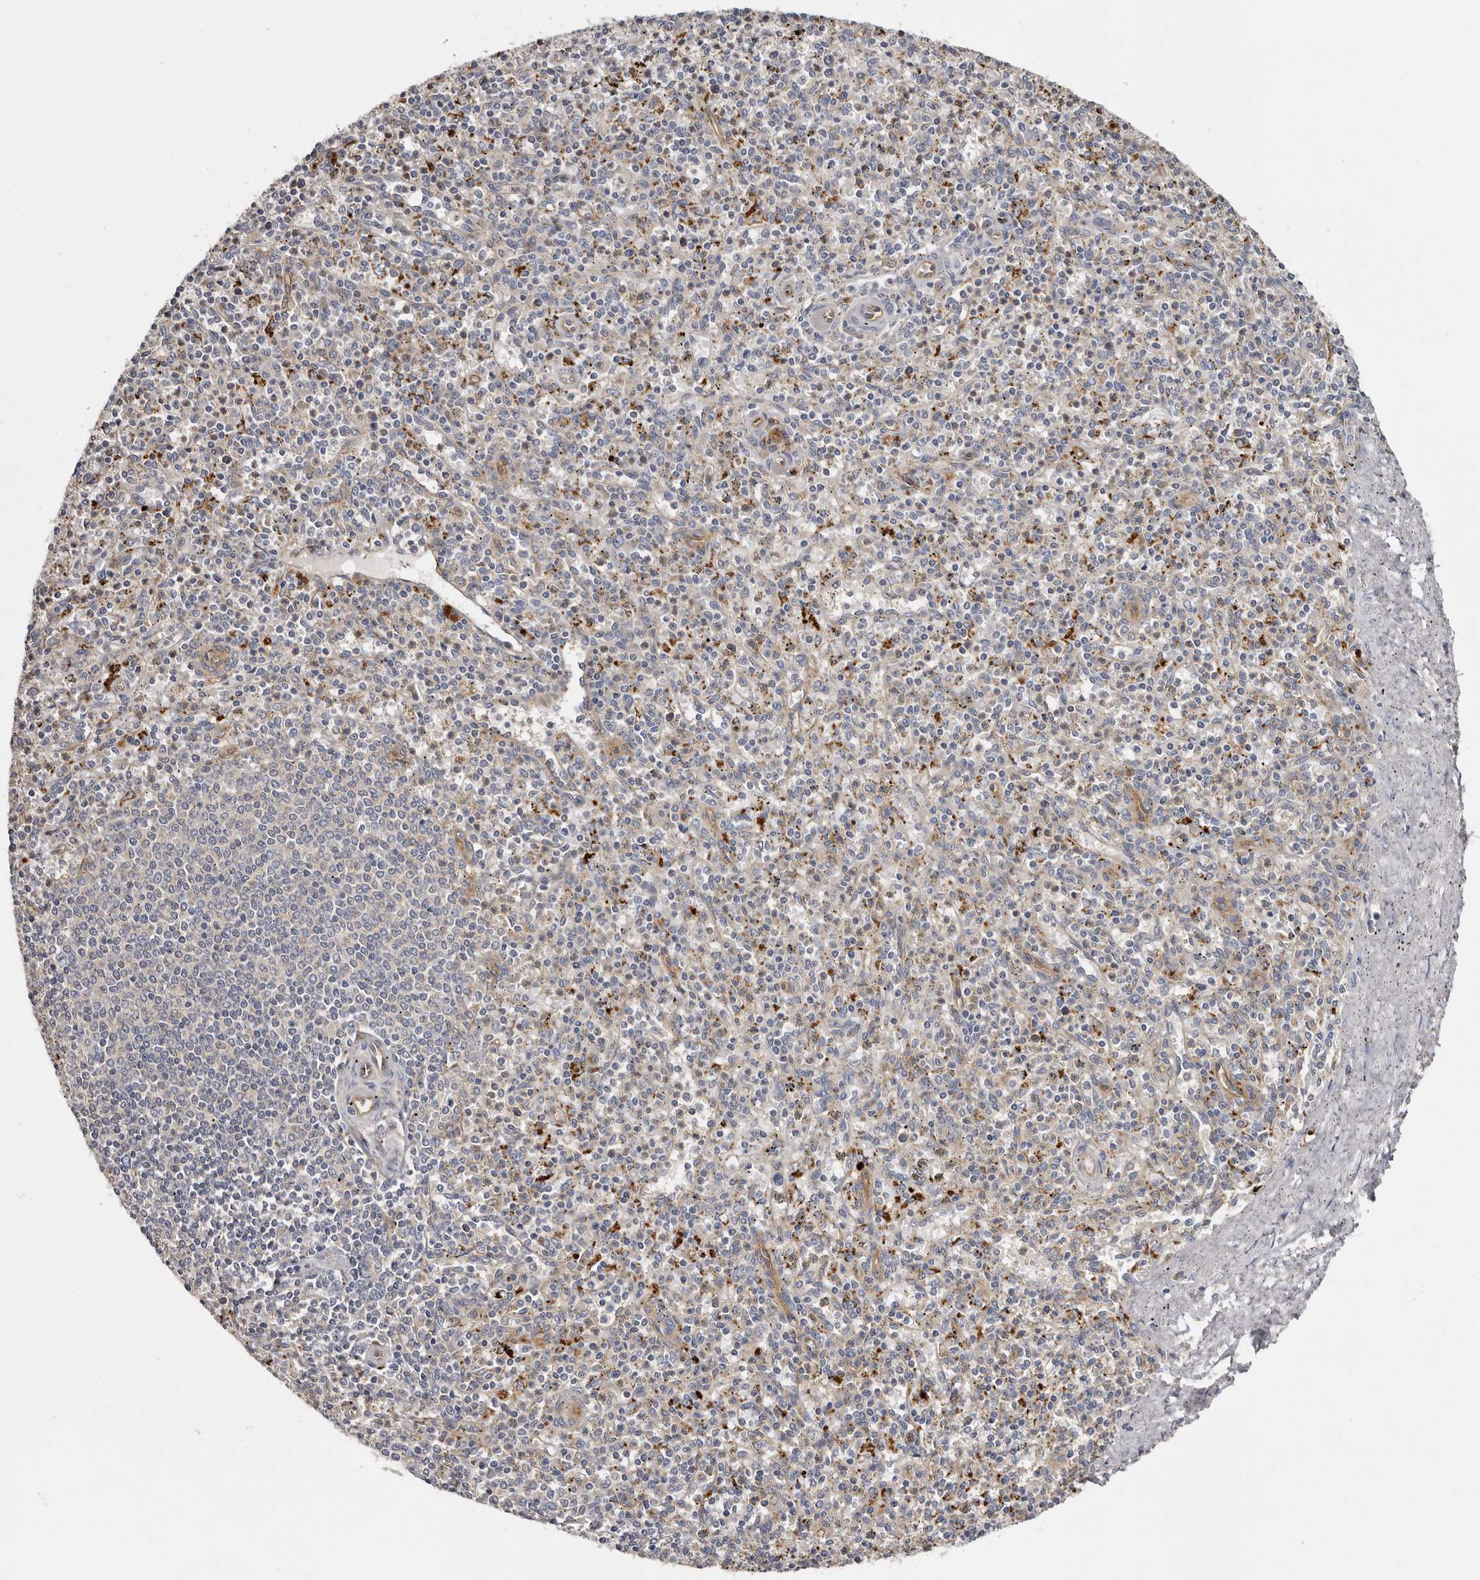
{"staining": {"intensity": "negative", "quantity": "none", "location": "none"}, "tissue": "spleen", "cell_type": "Cells in red pulp", "image_type": "normal", "snomed": [{"axis": "morphology", "description": "Normal tissue, NOS"}, {"axis": "topography", "description": "Spleen"}], "caption": "Cells in red pulp show no significant positivity in normal spleen. The staining was performed using DAB to visualize the protein expression in brown, while the nuclei were stained in blue with hematoxylin (Magnification: 20x).", "gene": "INKA2", "patient": {"sex": "male", "age": 72}}